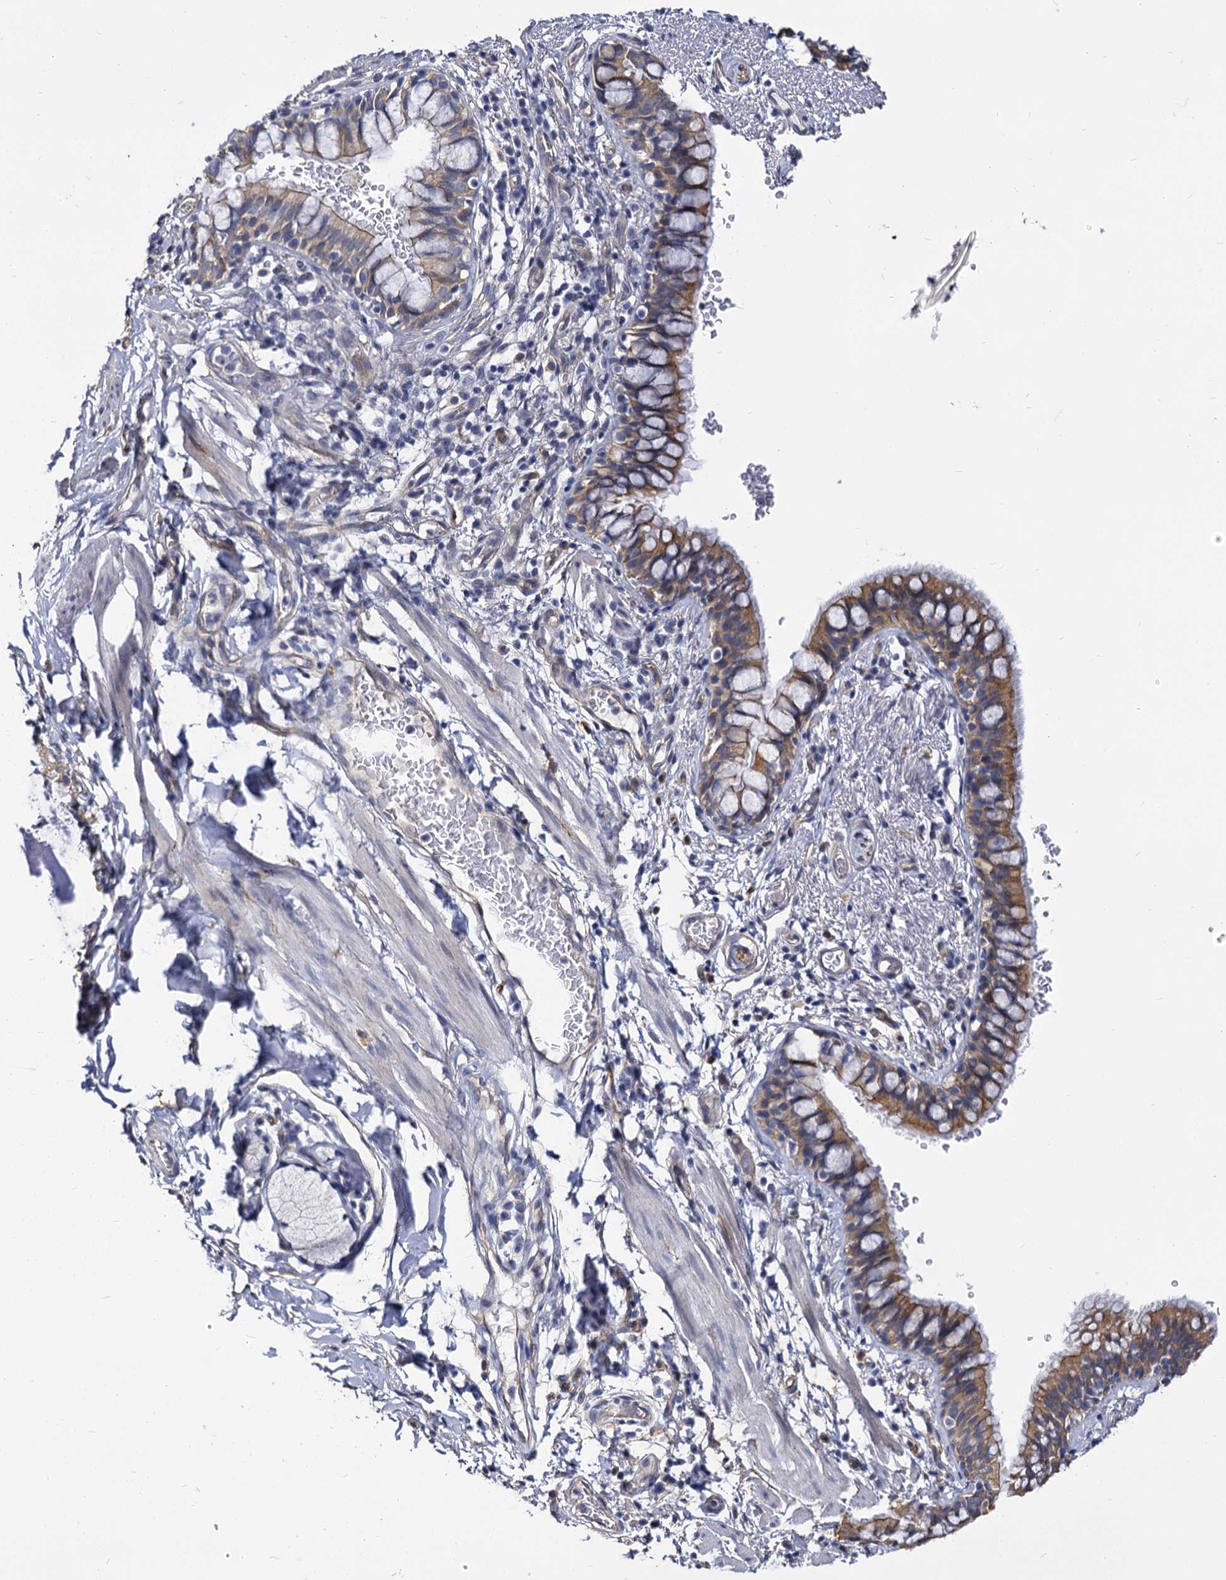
{"staining": {"intensity": "moderate", "quantity": ">75%", "location": "cytoplasmic/membranous"}, "tissue": "bronchus", "cell_type": "Respiratory epithelial cells", "image_type": "normal", "snomed": [{"axis": "morphology", "description": "Normal tissue, NOS"}, {"axis": "topography", "description": "Cartilage tissue"}, {"axis": "topography", "description": "Bronchus"}], "caption": "A brown stain labels moderate cytoplasmic/membranous expression of a protein in respiratory epithelial cells of benign bronchus. (brown staining indicates protein expression, while blue staining denotes nuclei).", "gene": "CBFB", "patient": {"sex": "female", "age": 36}}